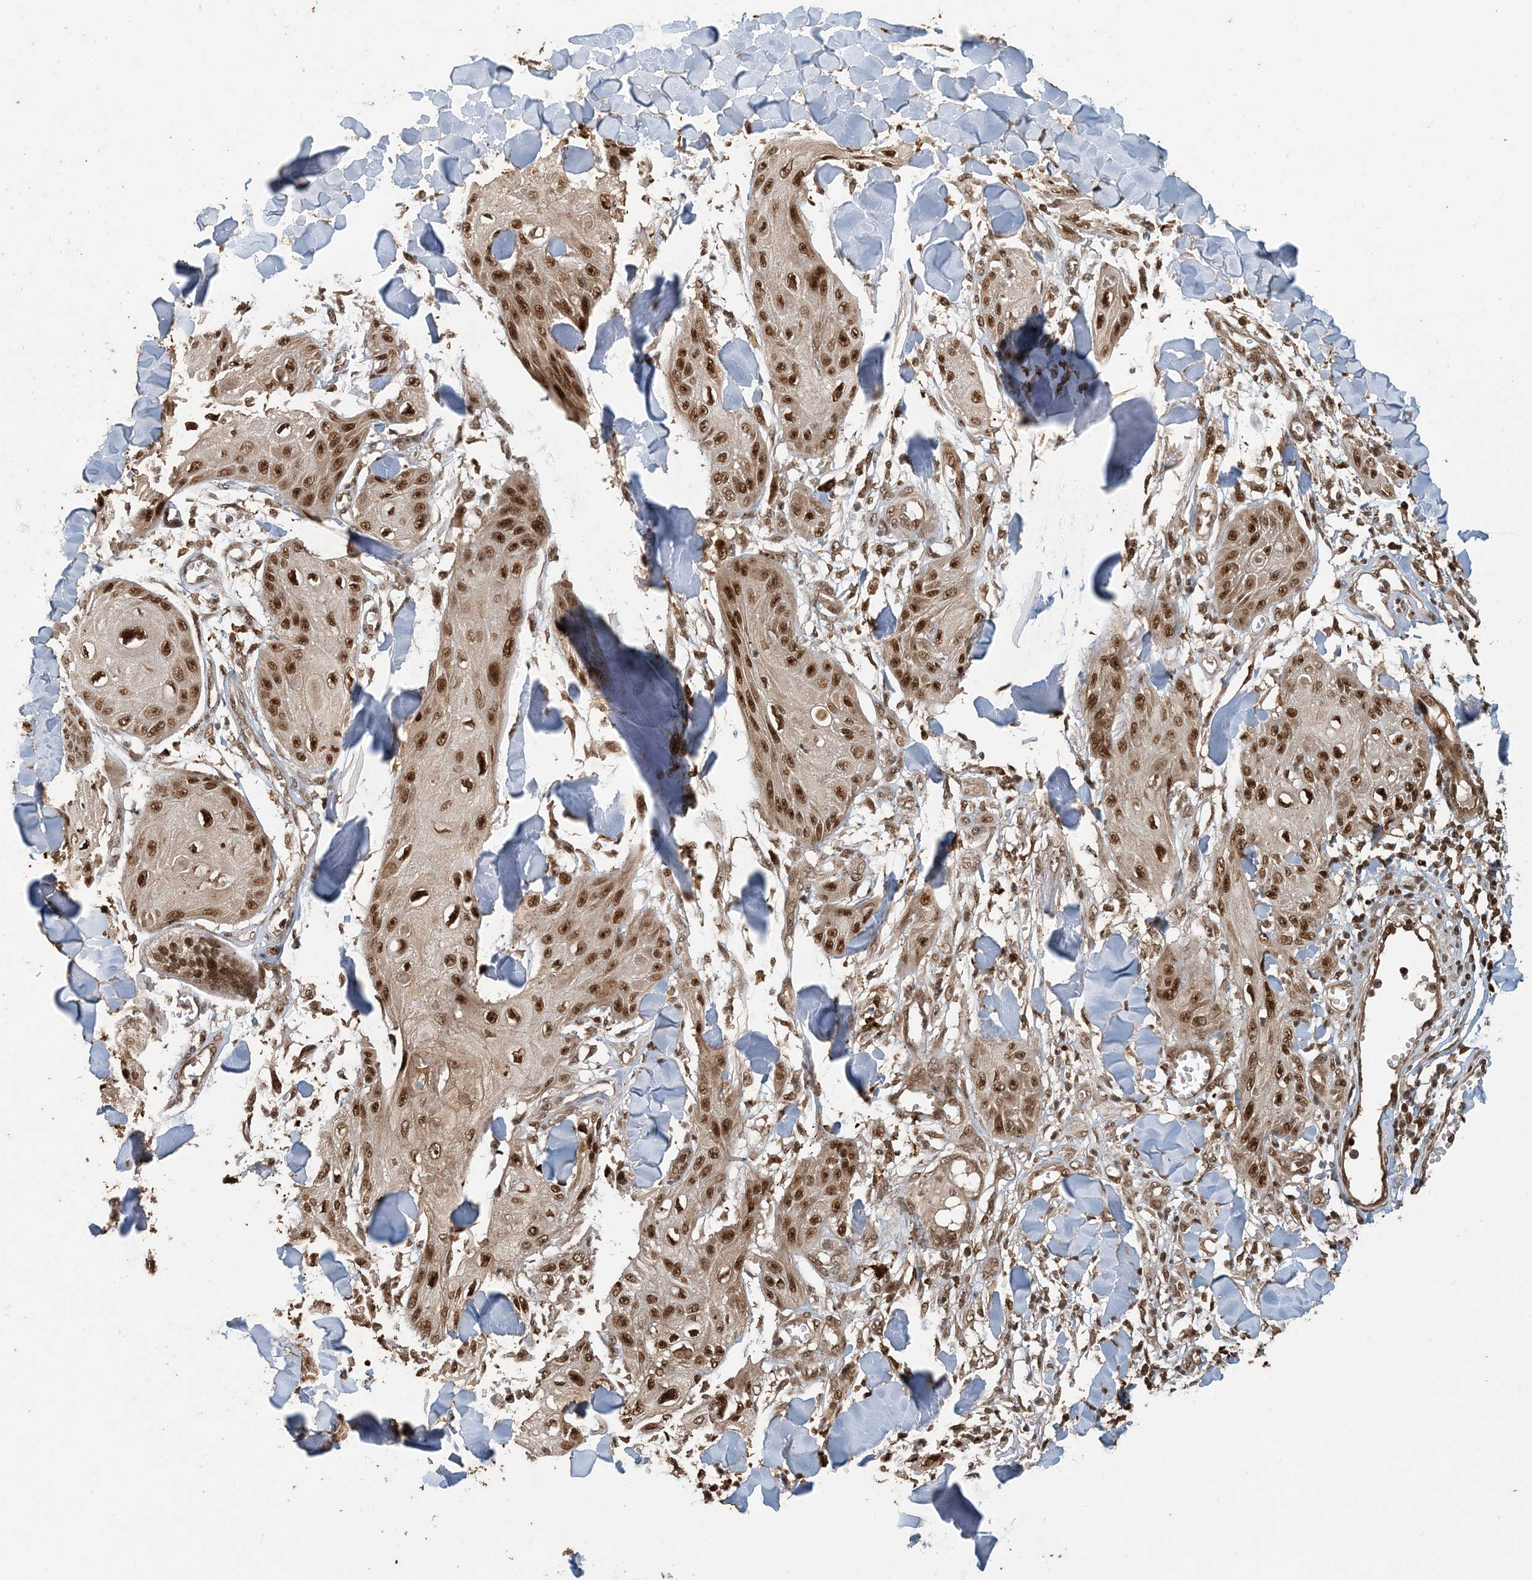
{"staining": {"intensity": "strong", "quantity": ">75%", "location": "nuclear"}, "tissue": "skin cancer", "cell_type": "Tumor cells", "image_type": "cancer", "snomed": [{"axis": "morphology", "description": "Squamous cell carcinoma, NOS"}, {"axis": "topography", "description": "Skin"}], "caption": "A brown stain highlights strong nuclear positivity of a protein in human skin cancer tumor cells. The protein of interest is stained brown, and the nuclei are stained in blue (DAB (3,3'-diaminobenzidine) IHC with brightfield microscopy, high magnification).", "gene": "ATP13A2", "patient": {"sex": "male", "age": 74}}